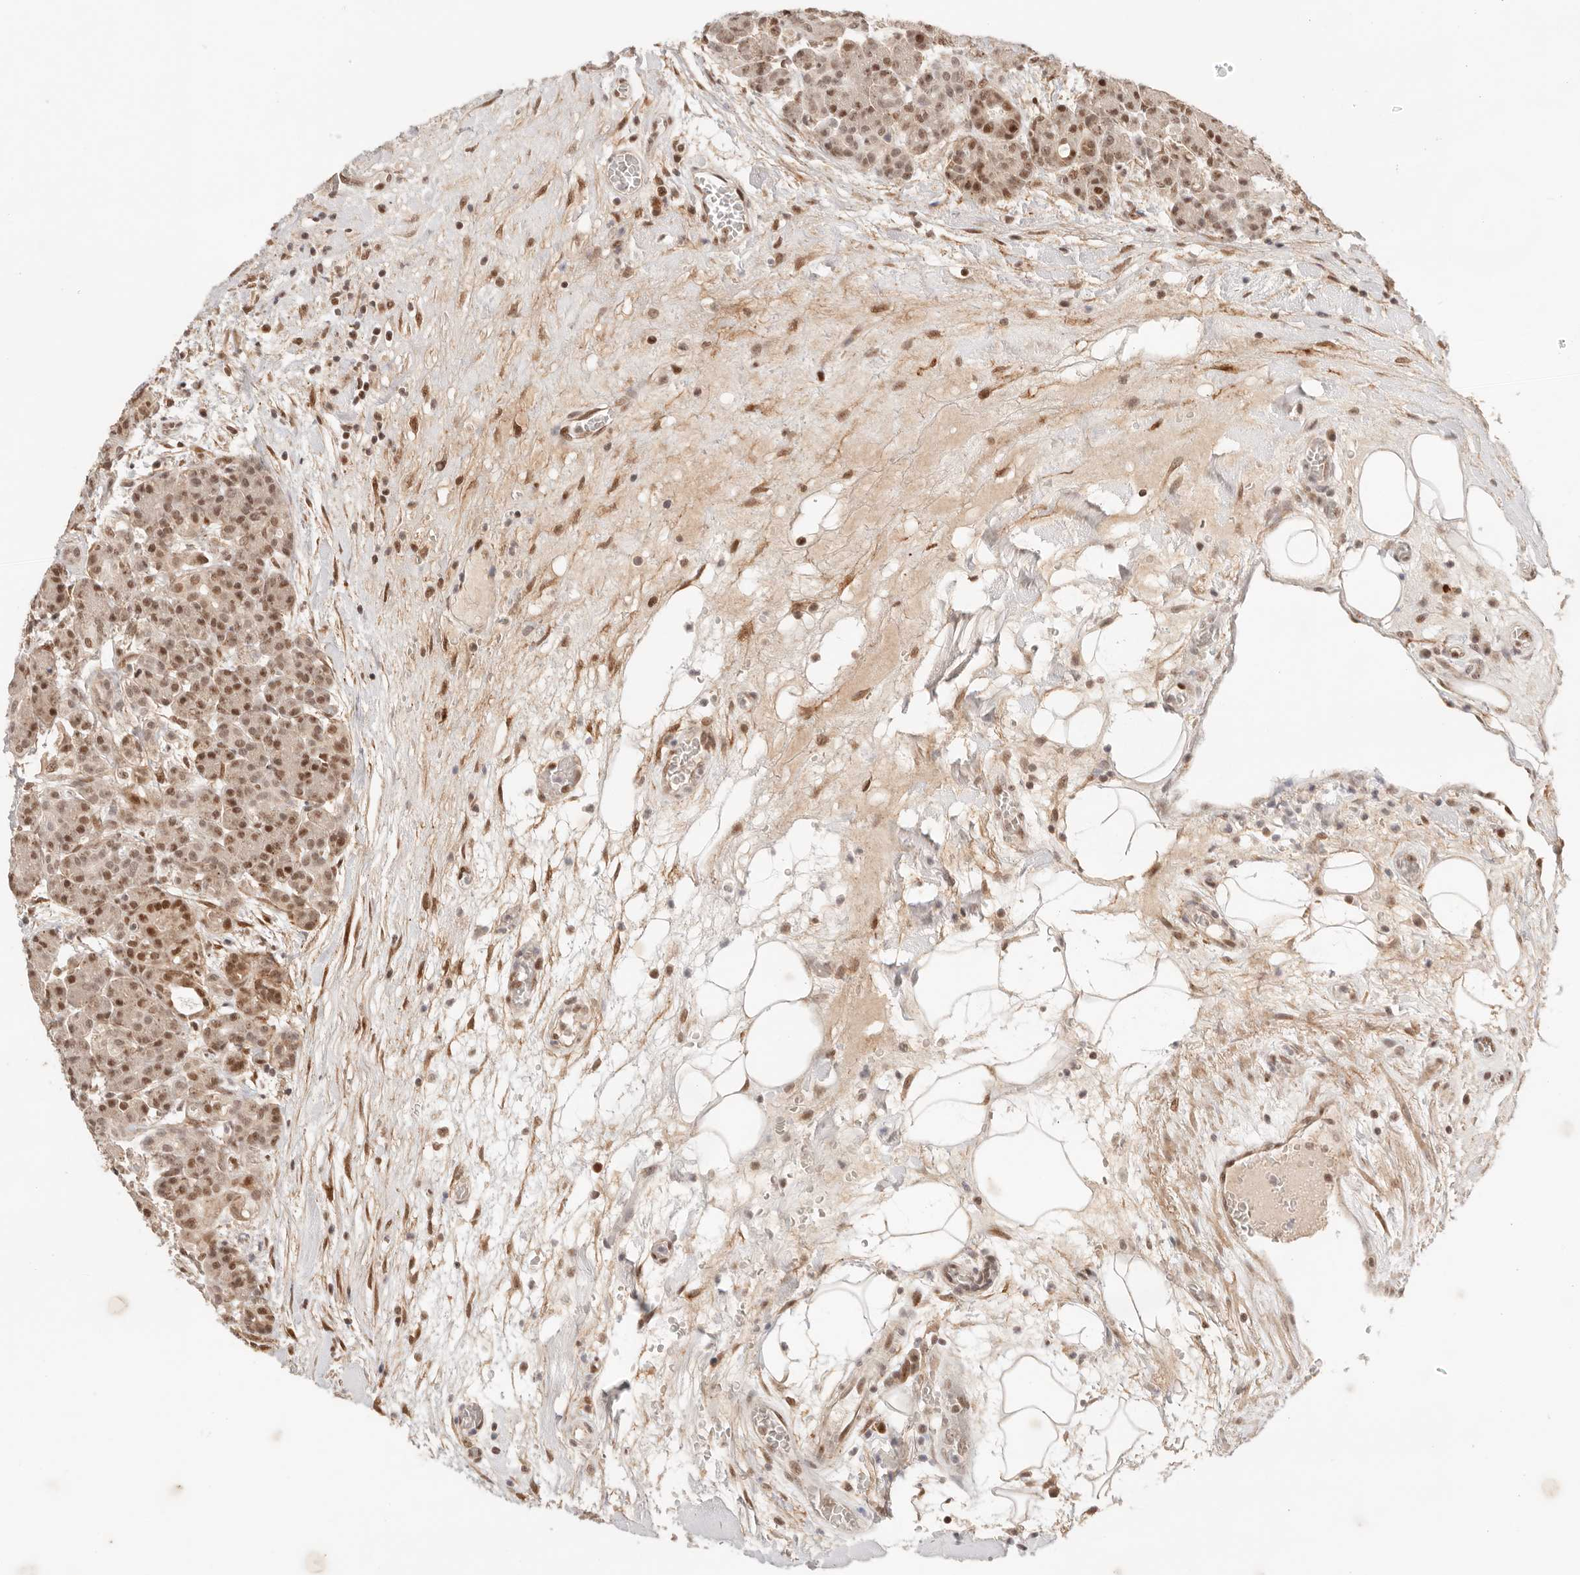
{"staining": {"intensity": "strong", "quantity": ">75%", "location": "nuclear"}, "tissue": "pancreas", "cell_type": "Exocrine glandular cells", "image_type": "normal", "snomed": [{"axis": "morphology", "description": "Normal tissue, NOS"}, {"axis": "topography", "description": "Pancreas"}], "caption": "IHC of unremarkable pancreas demonstrates high levels of strong nuclear staining in about >75% of exocrine glandular cells.", "gene": "GTF2E2", "patient": {"sex": "male", "age": 63}}